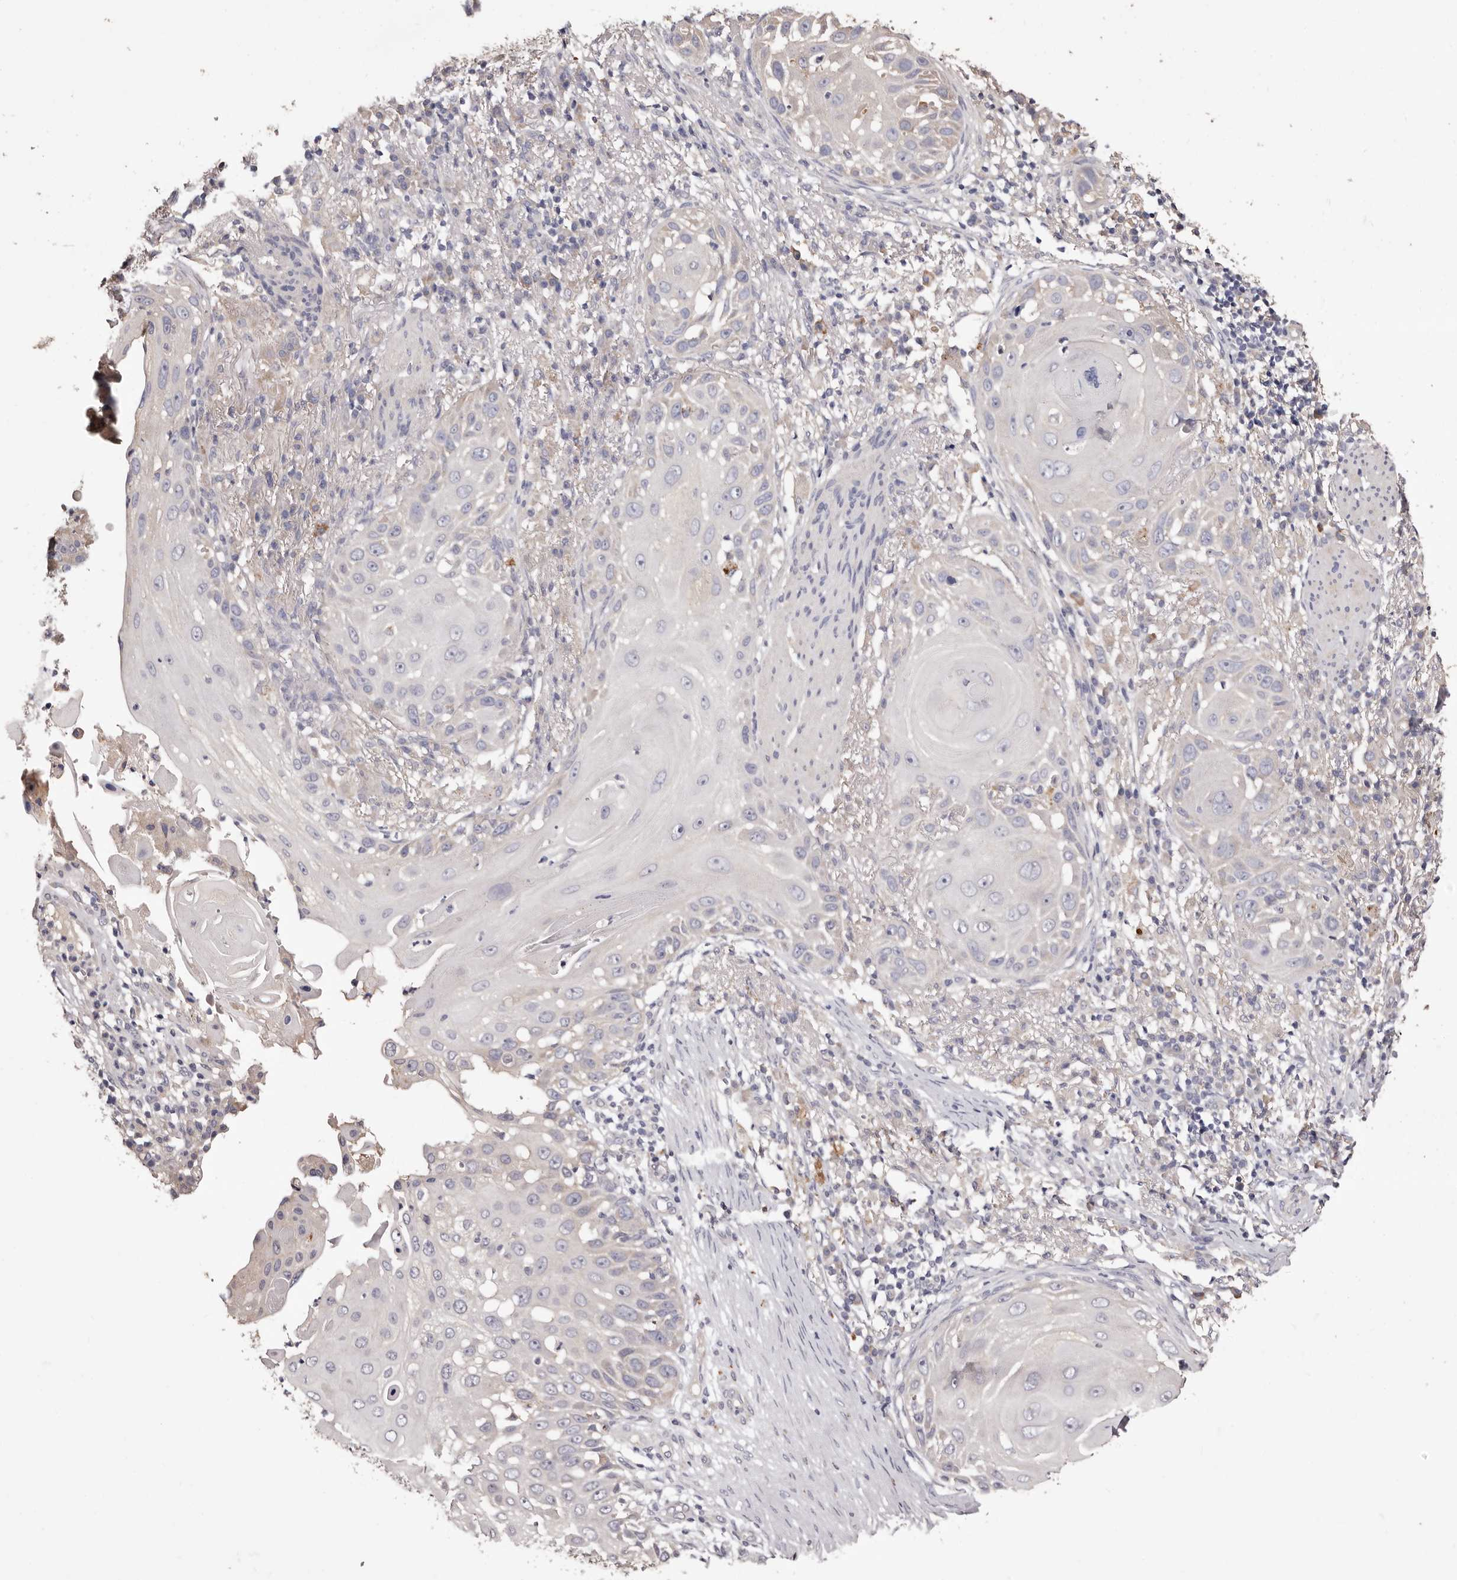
{"staining": {"intensity": "negative", "quantity": "none", "location": "none"}, "tissue": "skin cancer", "cell_type": "Tumor cells", "image_type": "cancer", "snomed": [{"axis": "morphology", "description": "Squamous cell carcinoma, NOS"}, {"axis": "topography", "description": "Skin"}], "caption": "Tumor cells are negative for brown protein staining in skin cancer.", "gene": "ETNK1", "patient": {"sex": "female", "age": 44}}